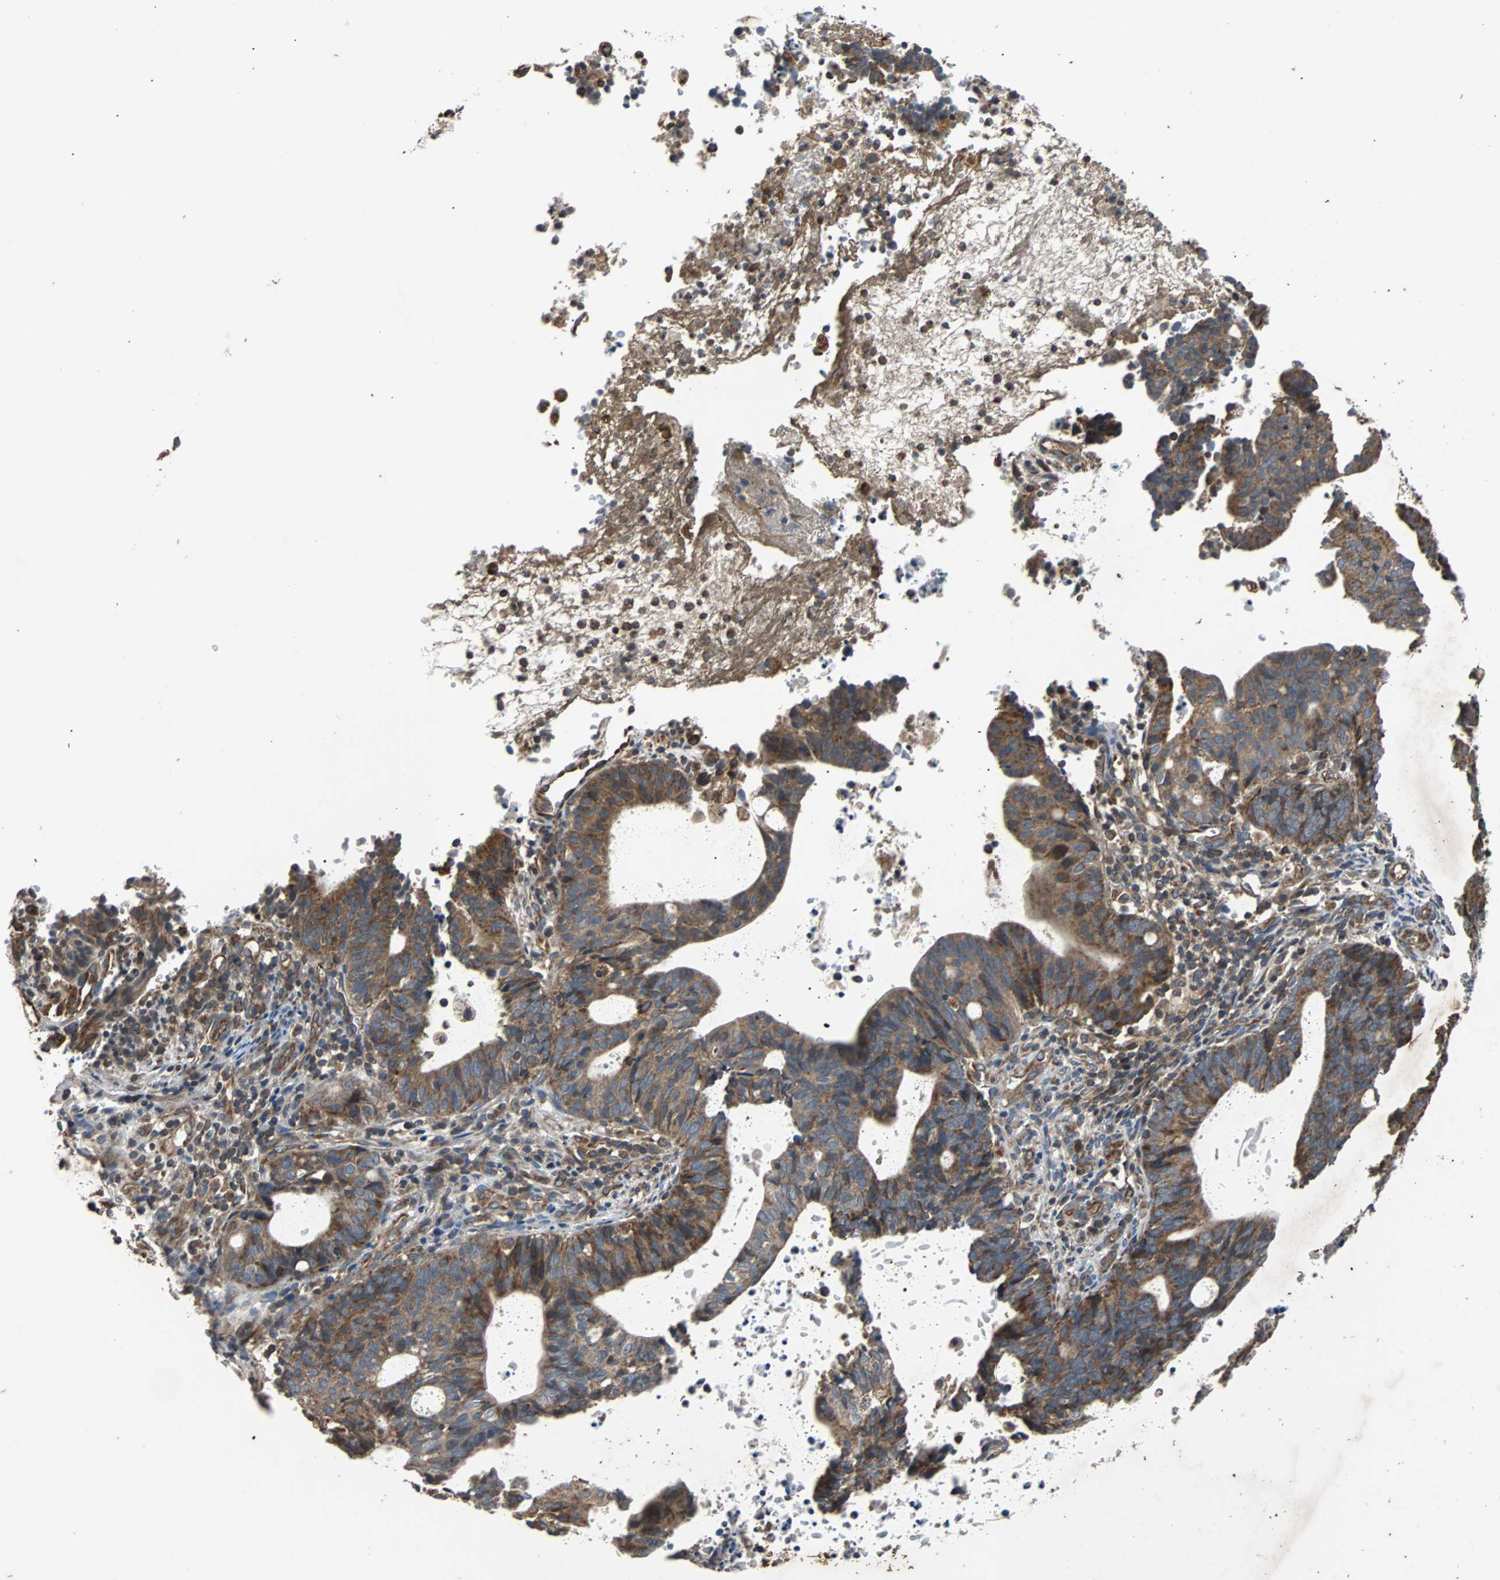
{"staining": {"intensity": "moderate", "quantity": ">75%", "location": "cytoplasmic/membranous"}, "tissue": "endometrial cancer", "cell_type": "Tumor cells", "image_type": "cancer", "snomed": [{"axis": "morphology", "description": "Adenocarcinoma, NOS"}, {"axis": "topography", "description": "Uterus"}], "caption": "Immunohistochemical staining of endometrial cancer exhibits moderate cytoplasmic/membranous protein positivity in about >75% of tumor cells. (DAB IHC with brightfield microscopy, high magnification).", "gene": "ACTR3", "patient": {"sex": "female", "age": 83}}